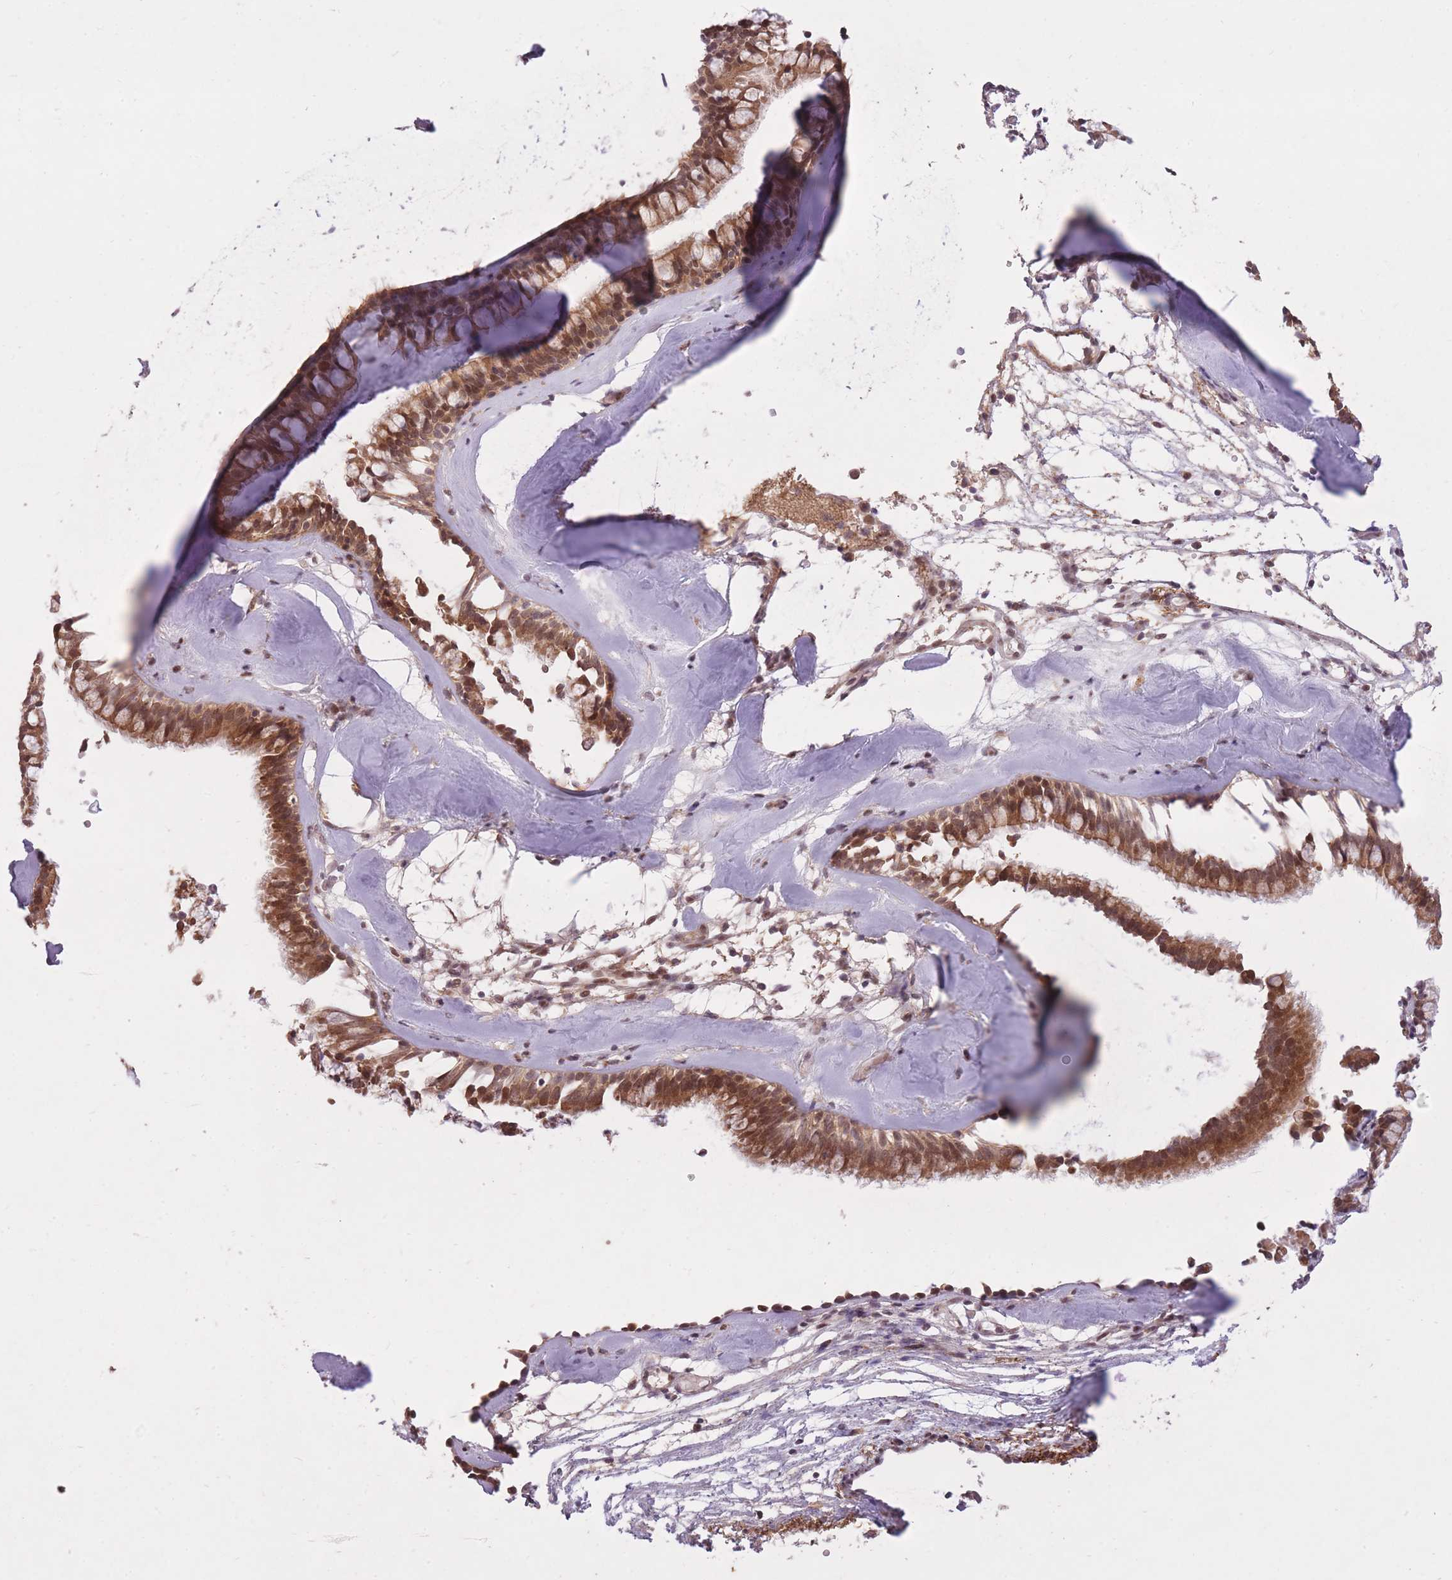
{"staining": {"intensity": "moderate", "quantity": ">75%", "location": "cytoplasmic/membranous,nuclear"}, "tissue": "nasopharynx", "cell_type": "Respiratory epithelial cells", "image_type": "normal", "snomed": [{"axis": "morphology", "description": "Normal tissue, NOS"}, {"axis": "topography", "description": "Nasopharynx"}], "caption": "Moderate cytoplasmic/membranous,nuclear staining for a protein is appreciated in about >75% of respiratory epithelial cells of benign nasopharynx using IHC.", "gene": "ZNF391", "patient": {"sex": "male", "age": 65}}